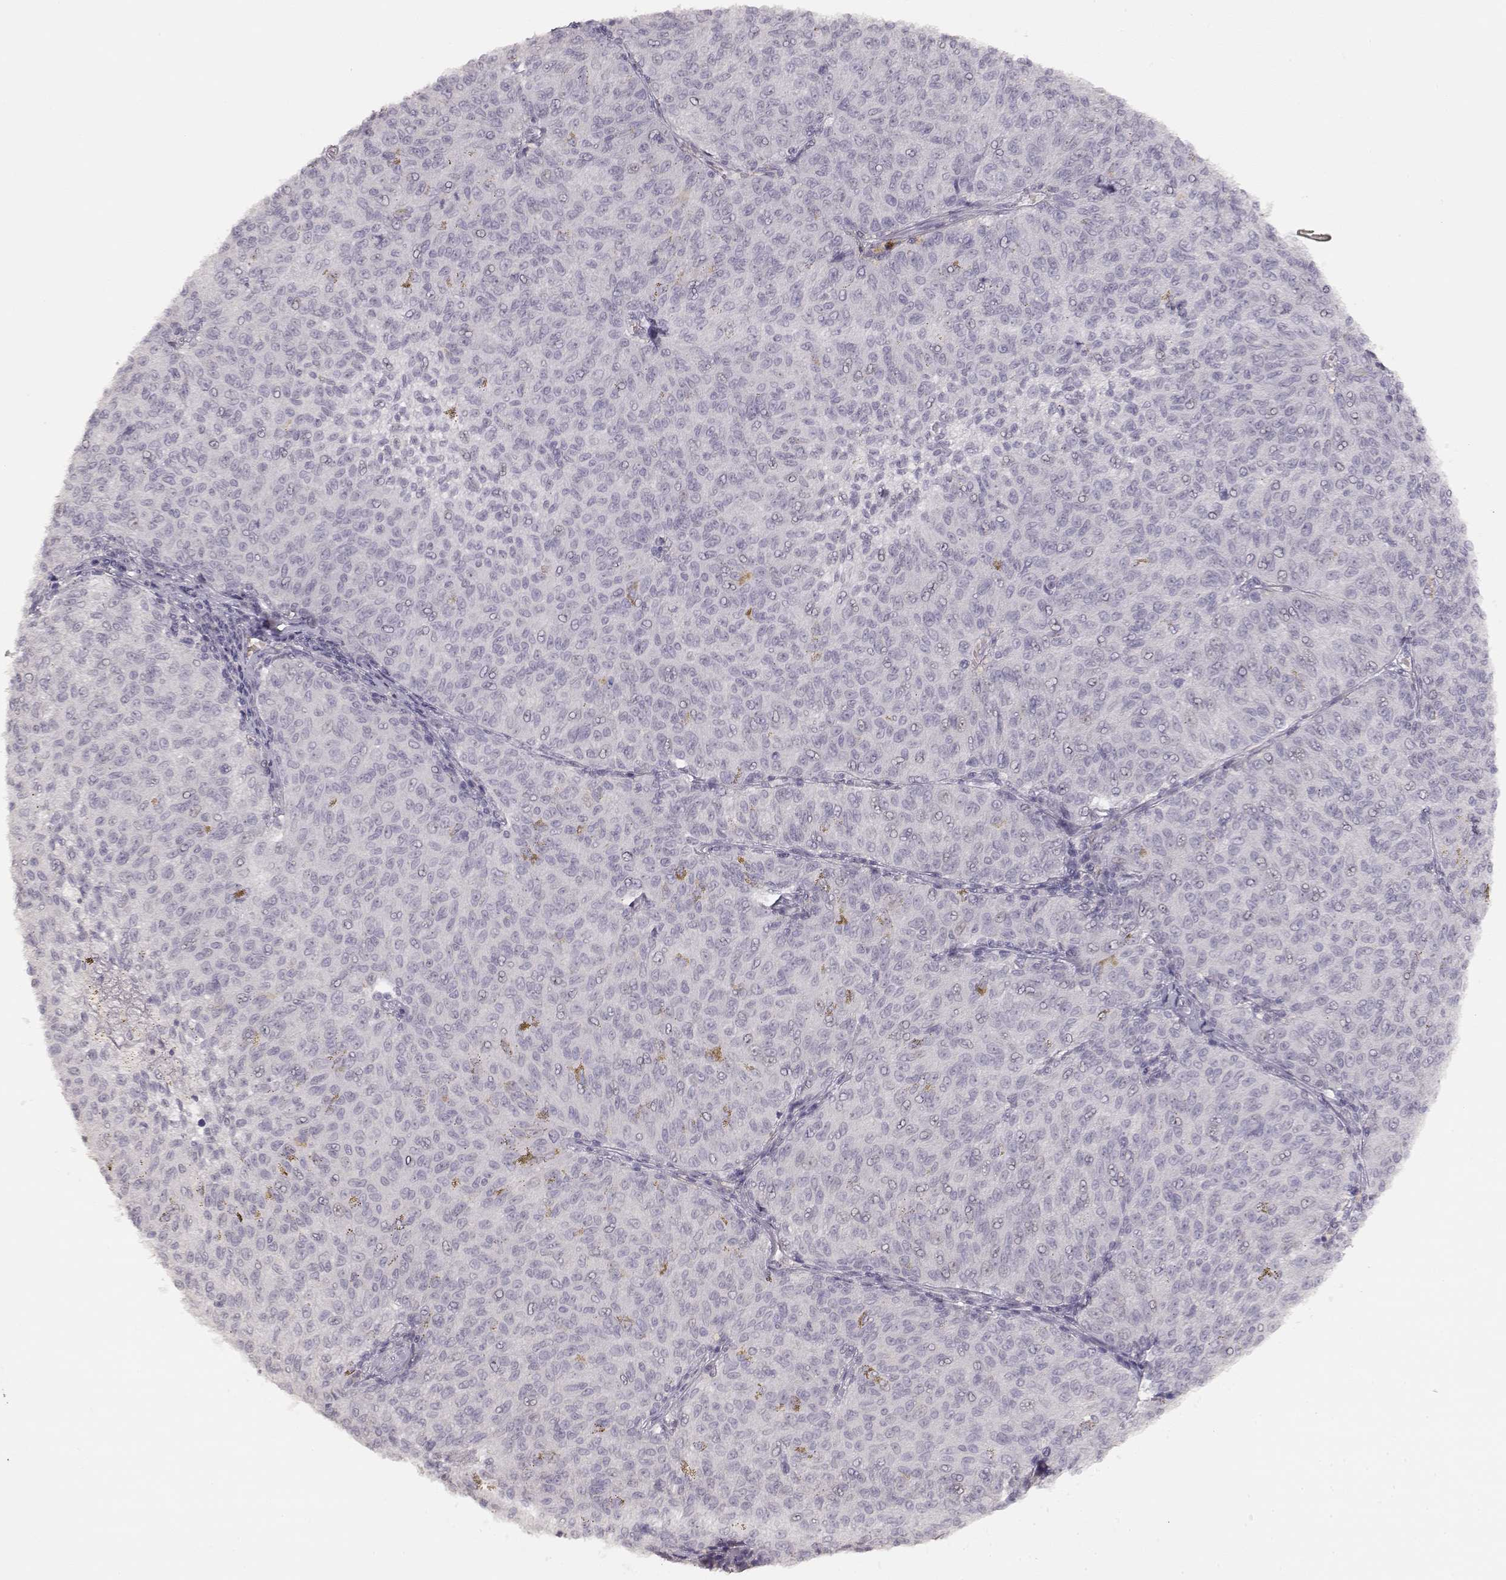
{"staining": {"intensity": "negative", "quantity": "none", "location": "none"}, "tissue": "melanoma", "cell_type": "Tumor cells", "image_type": "cancer", "snomed": [{"axis": "morphology", "description": "Malignant melanoma, NOS"}, {"axis": "topography", "description": "Skin"}], "caption": "Tumor cells are negative for protein expression in human melanoma.", "gene": "LAMC2", "patient": {"sex": "female", "age": 72}}